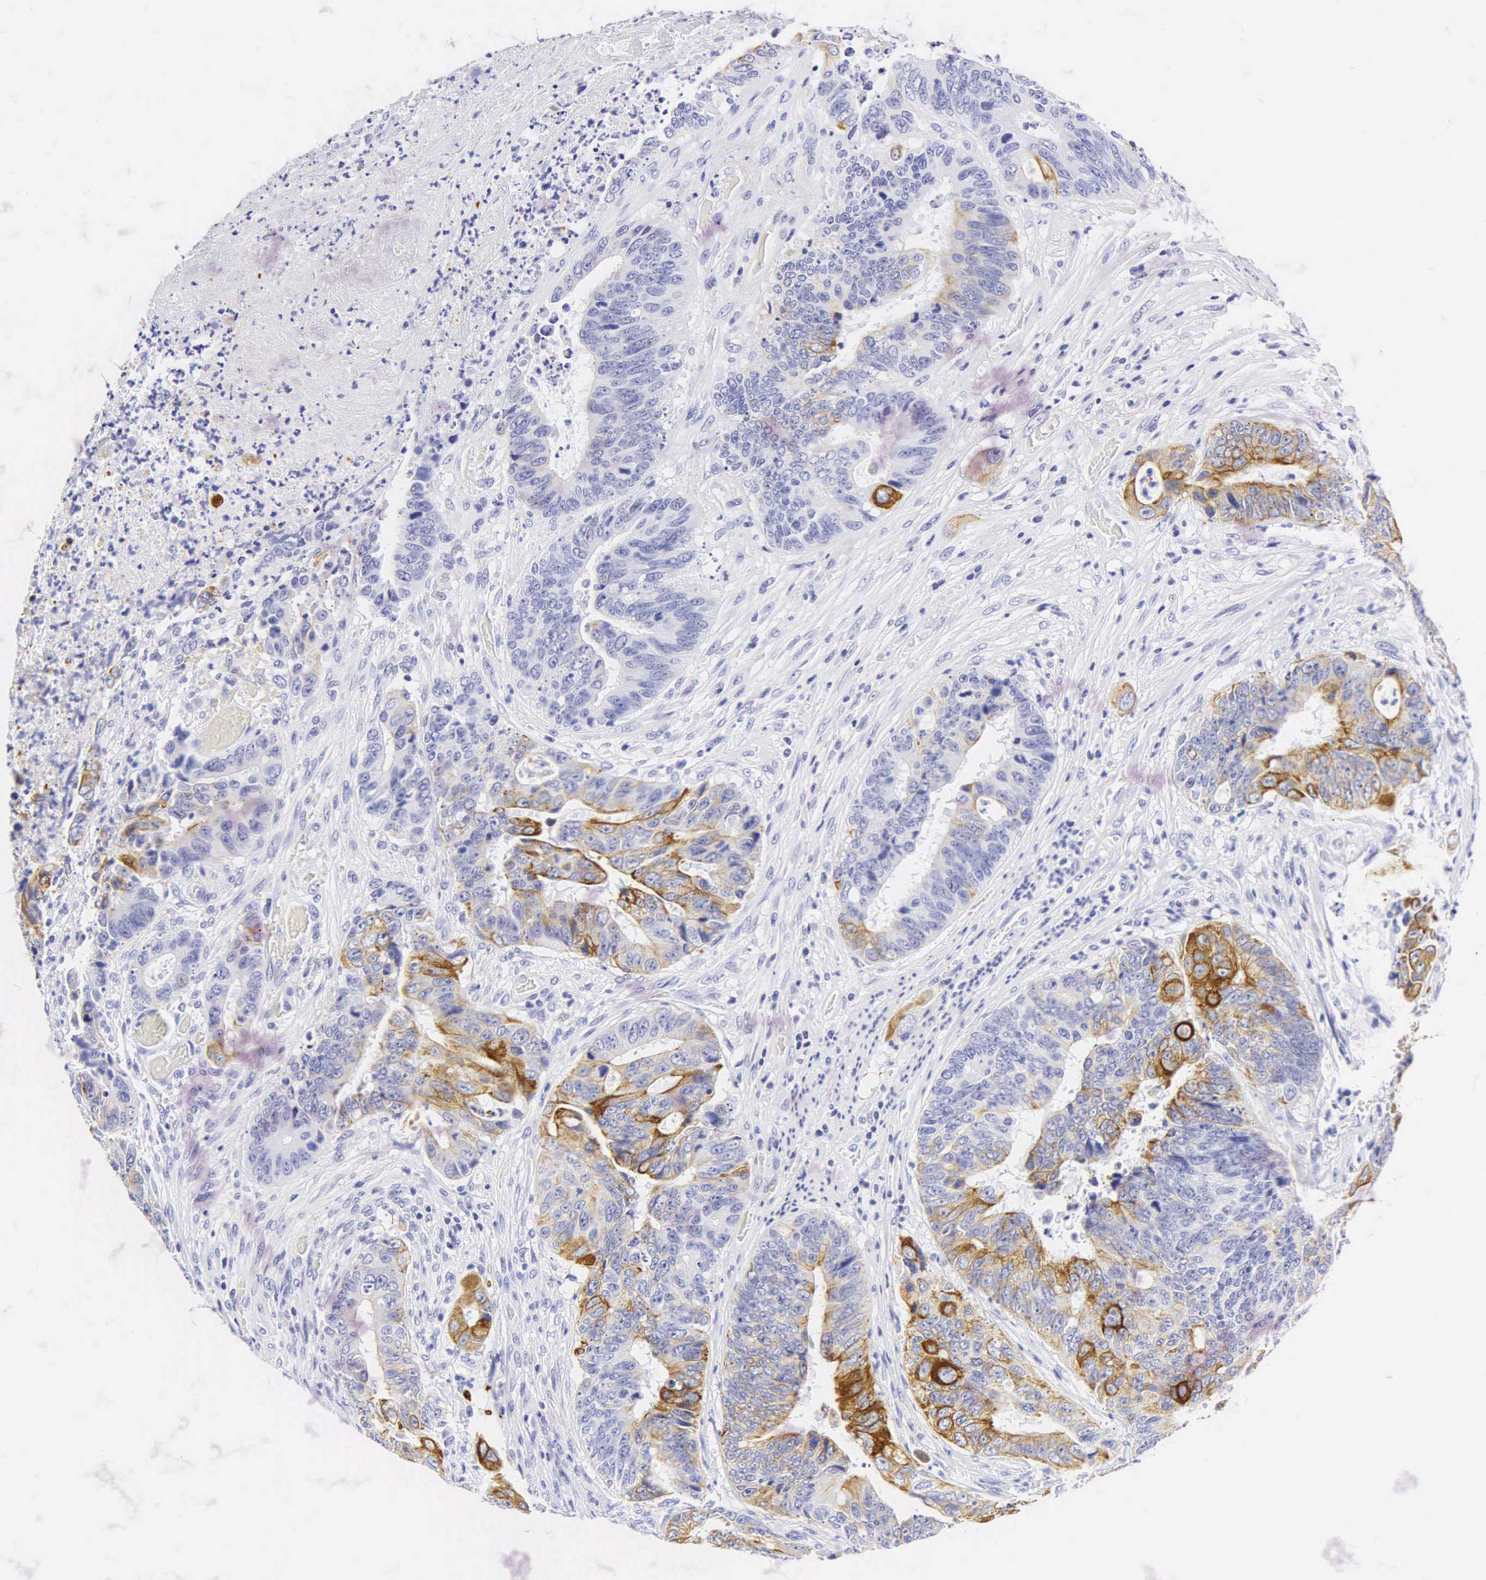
{"staining": {"intensity": "strong", "quantity": "25%-75%", "location": "cytoplasmic/membranous"}, "tissue": "colorectal cancer", "cell_type": "Tumor cells", "image_type": "cancer", "snomed": [{"axis": "morphology", "description": "Adenocarcinoma, NOS"}, {"axis": "topography", "description": "Rectum"}], "caption": "Human adenocarcinoma (colorectal) stained with a protein marker reveals strong staining in tumor cells.", "gene": "KRT20", "patient": {"sex": "female", "age": 65}}